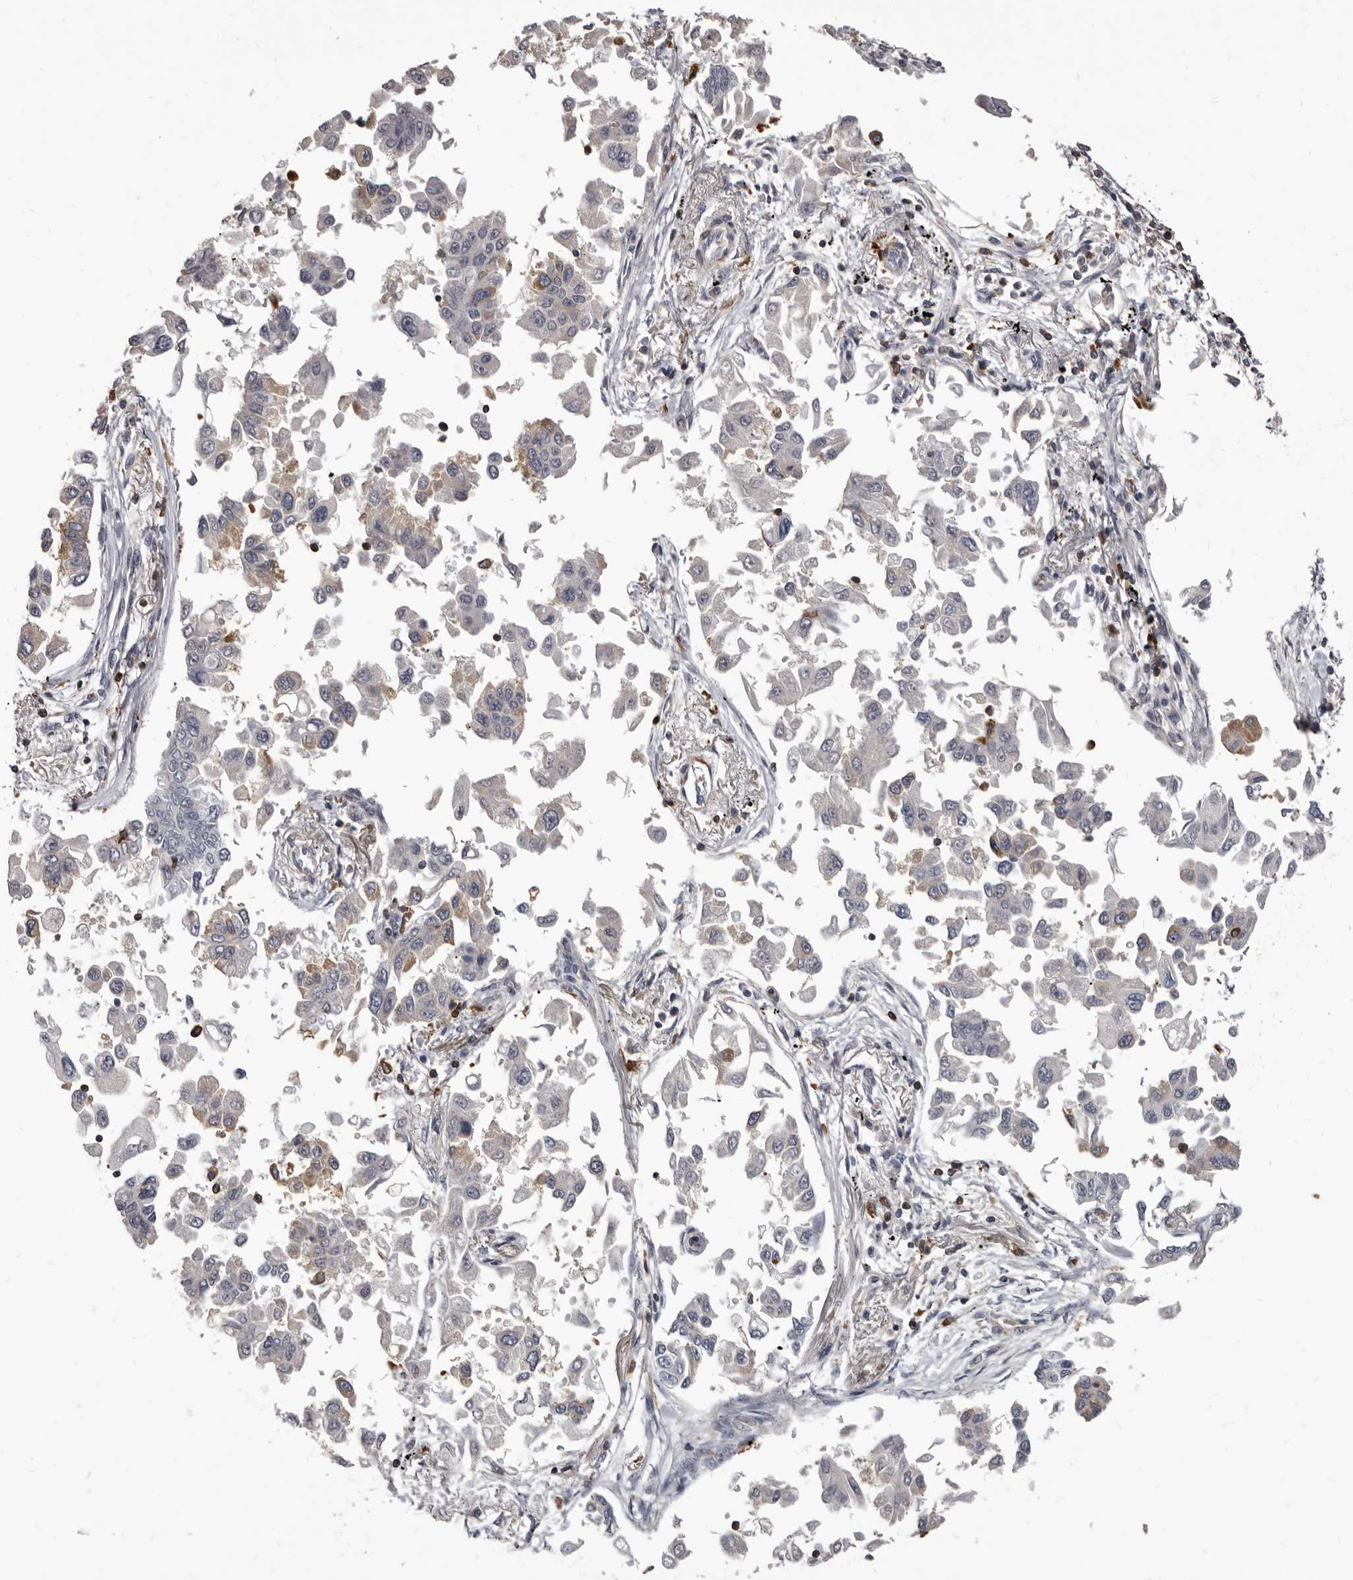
{"staining": {"intensity": "negative", "quantity": "none", "location": "none"}, "tissue": "lung cancer", "cell_type": "Tumor cells", "image_type": "cancer", "snomed": [{"axis": "morphology", "description": "Adenocarcinoma, NOS"}, {"axis": "topography", "description": "Lung"}], "caption": "The image exhibits no significant positivity in tumor cells of lung cancer (adenocarcinoma).", "gene": "NIBAN1", "patient": {"sex": "female", "age": 67}}